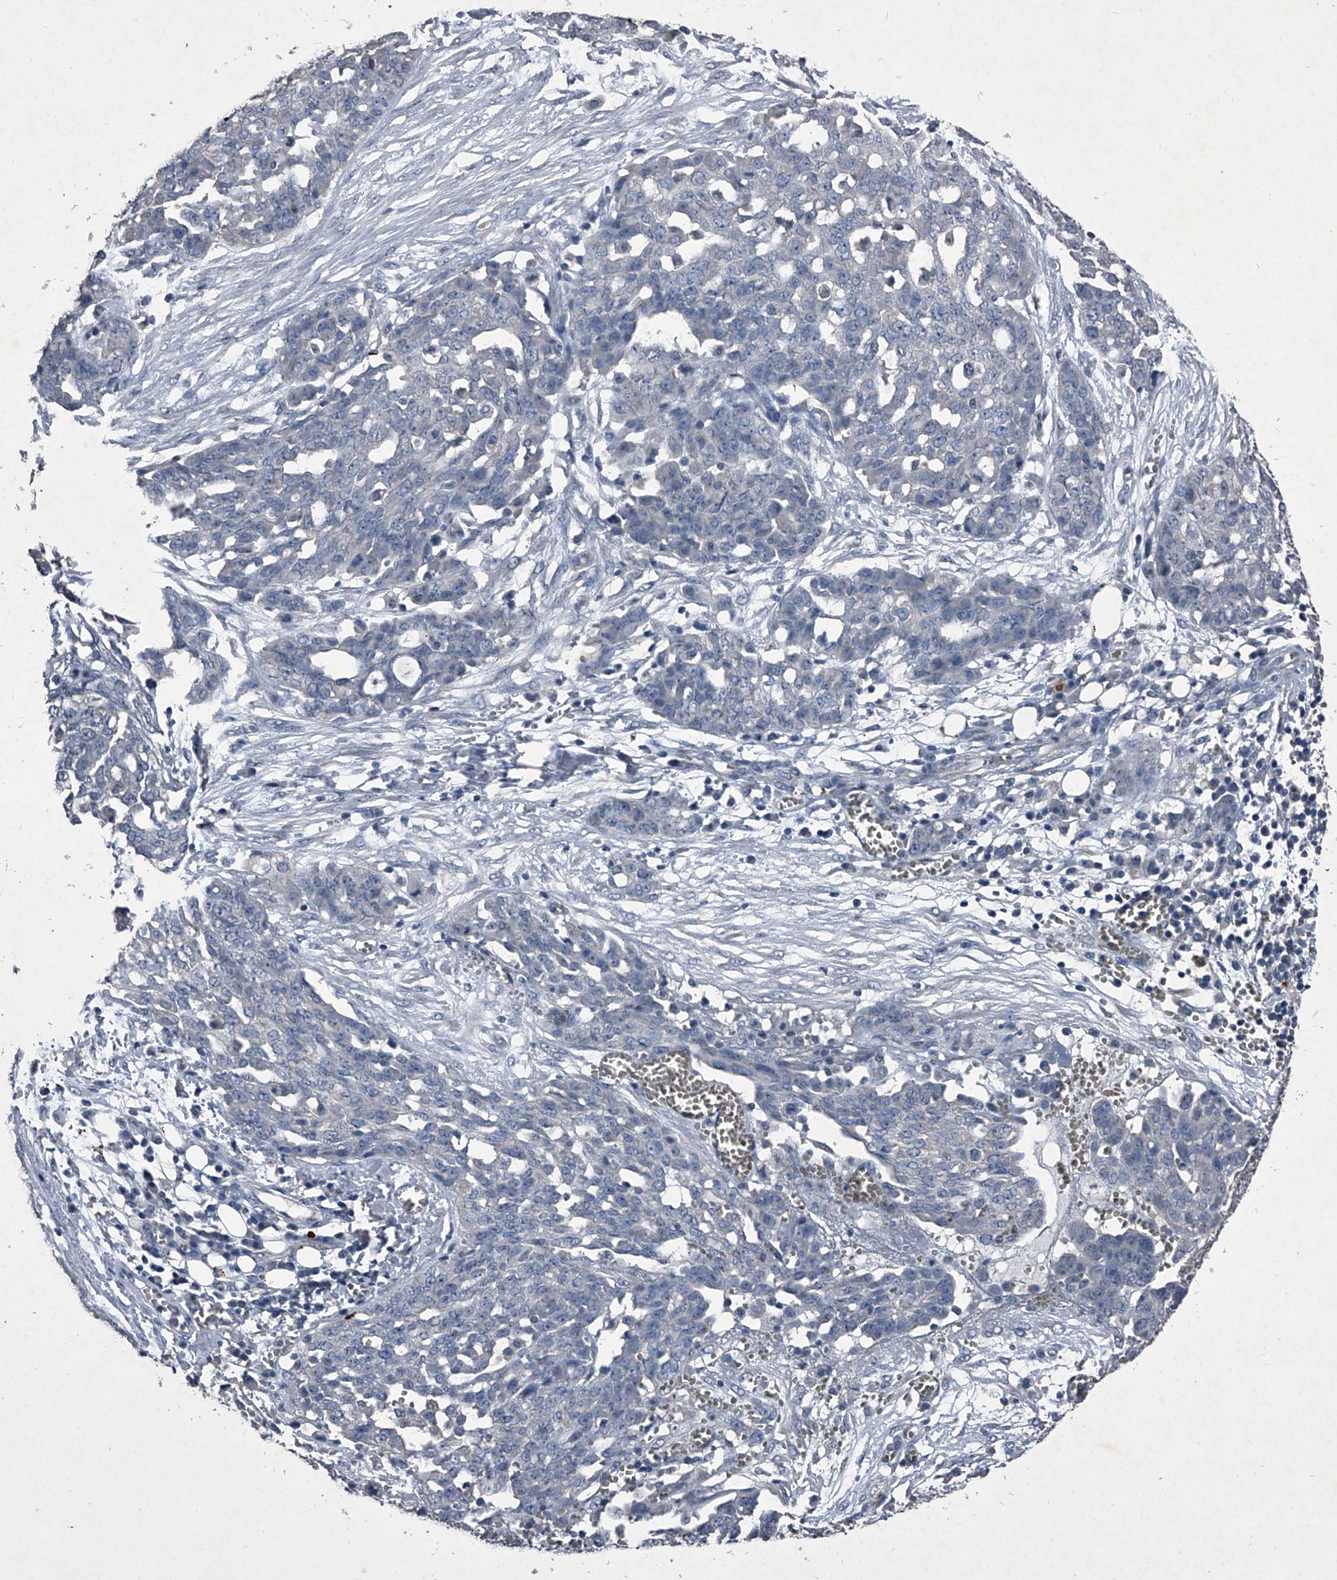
{"staining": {"intensity": "negative", "quantity": "none", "location": "none"}, "tissue": "ovarian cancer", "cell_type": "Tumor cells", "image_type": "cancer", "snomed": [{"axis": "morphology", "description": "Cystadenocarcinoma, serous, NOS"}, {"axis": "topography", "description": "Soft tissue"}, {"axis": "topography", "description": "Ovary"}], "caption": "Immunohistochemical staining of human ovarian serous cystadenocarcinoma exhibits no significant expression in tumor cells.", "gene": "MAPKAP1", "patient": {"sex": "female", "age": 57}}